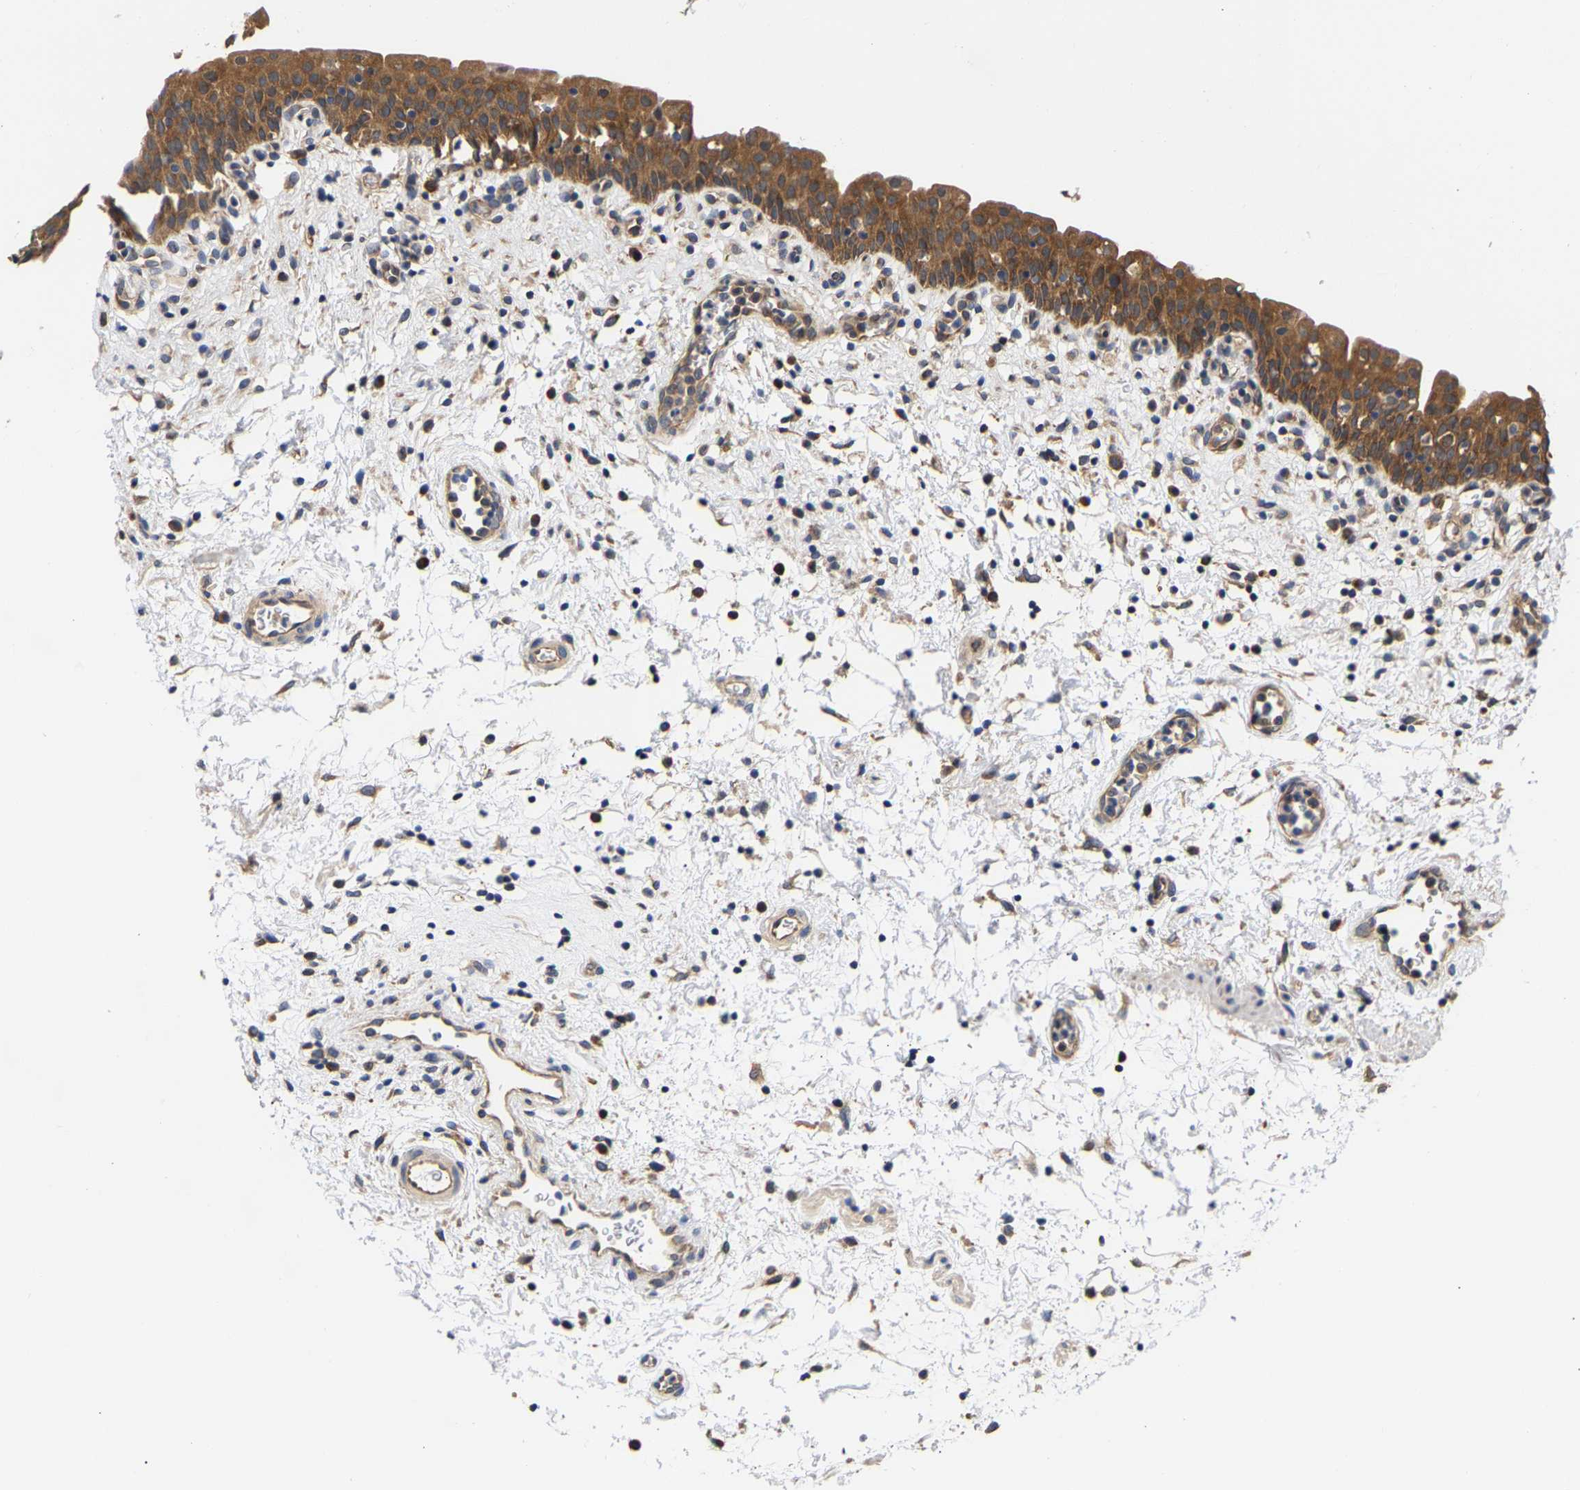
{"staining": {"intensity": "moderate", "quantity": ">75%", "location": "cytoplasmic/membranous"}, "tissue": "urinary bladder", "cell_type": "Urothelial cells", "image_type": "normal", "snomed": [{"axis": "morphology", "description": "Normal tissue, NOS"}, {"axis": "topography", "description": "Urinary bladder"}], "caption": "Protein staining reveals moderate cytoplasmic/membranous positivity in about >75% of urothelial cells in unremarkable urinary bladder. The staining is performed using DAB brown chromogen to label protein expression. The nuclei are counter-stained blue using hematoxylin.", "gene": "CCDC6", "patient": {"sex": "male", "age": 37}}